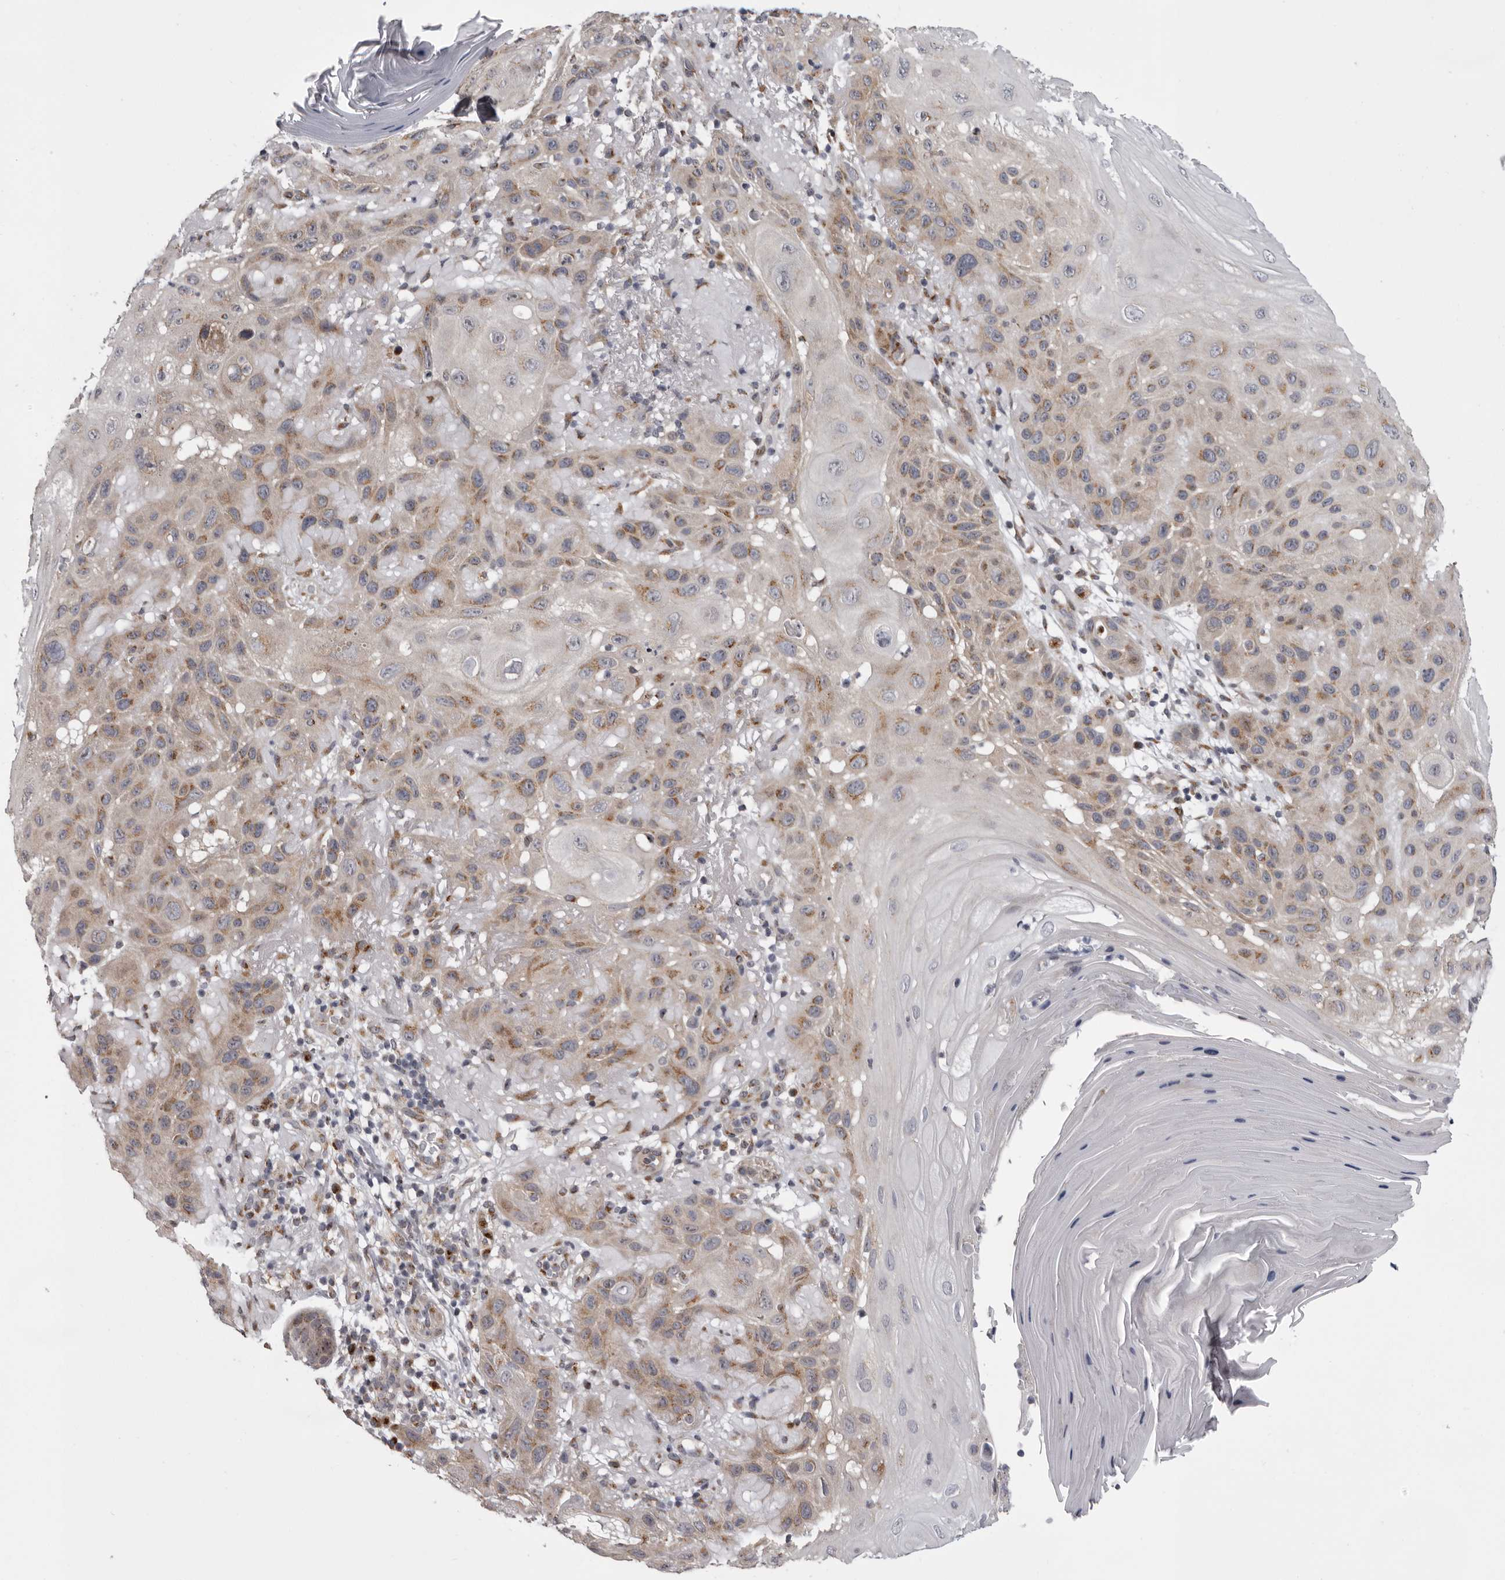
{"staining": {"intensity": "moderate", "quantity": ">75%", "location": "cytoplasmic/membranous"}, "tissue": "skin cancer", "cell_type": "Tumor cells", "image_type": "cancer", "snomed": [{"axis": "morphology", "description": "Normal tissue, NOS"}, {"axis": "morphology", "description": "Squamous cell carcinoma, NOS"}, {"axis": "topography", "description": "Skin"}], "caption": "Immunohistochemistry staining of skin squamous cell carcinoma, which displays medium levels of moderate cytoplasmic/membranous positivity in approximately >75% of tumor cells indicating moderate cytoplasmic/membranous protein expression. The staining was performed using DAB (3,3'-diaminobenzidine) (brown) for protein detection and nuclei were counterstained in hematoxylin (blue).", "gene": "WDR47", "patient": {"sex": "female", "age": 96}}